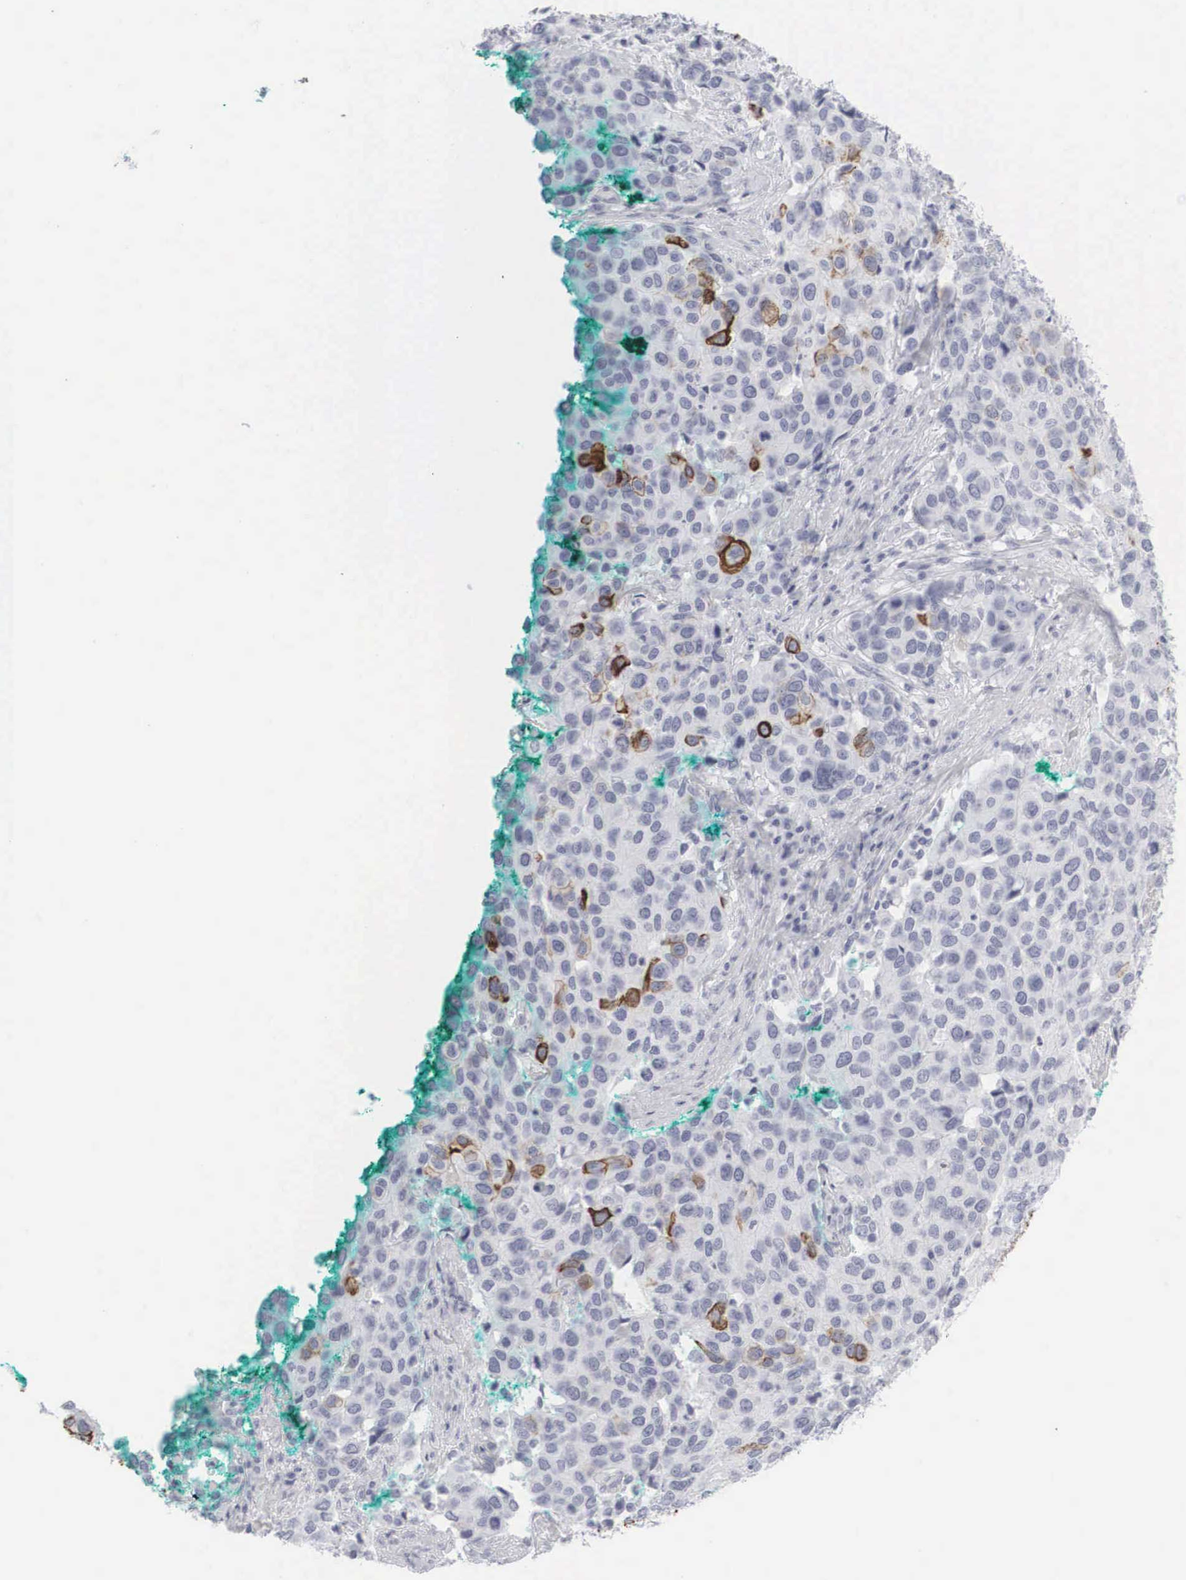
{"staining": {"intensity": "moderate", "quantity": "<25%", "location": "cytoplasmic/membranous"}, "tissue": "cervical cancer", "cell_type": "Tumor cells", "image_type": "cancer", "snomed": [{"axis": "morphology", "description": "Squamous cell carcinoma, NOS"}, {"axis": "topography", "description": "Cervix"}], "caption": "Immunohistochemistry (IHC) of human cervical cancer (squamous cell carcinoma) demonstrates low levels of moderate cytoplasmic/membranous positivity in about <25% of tumor cells.", "gene": "KRT14", "patient": {"sex": "female", "age": 54}}